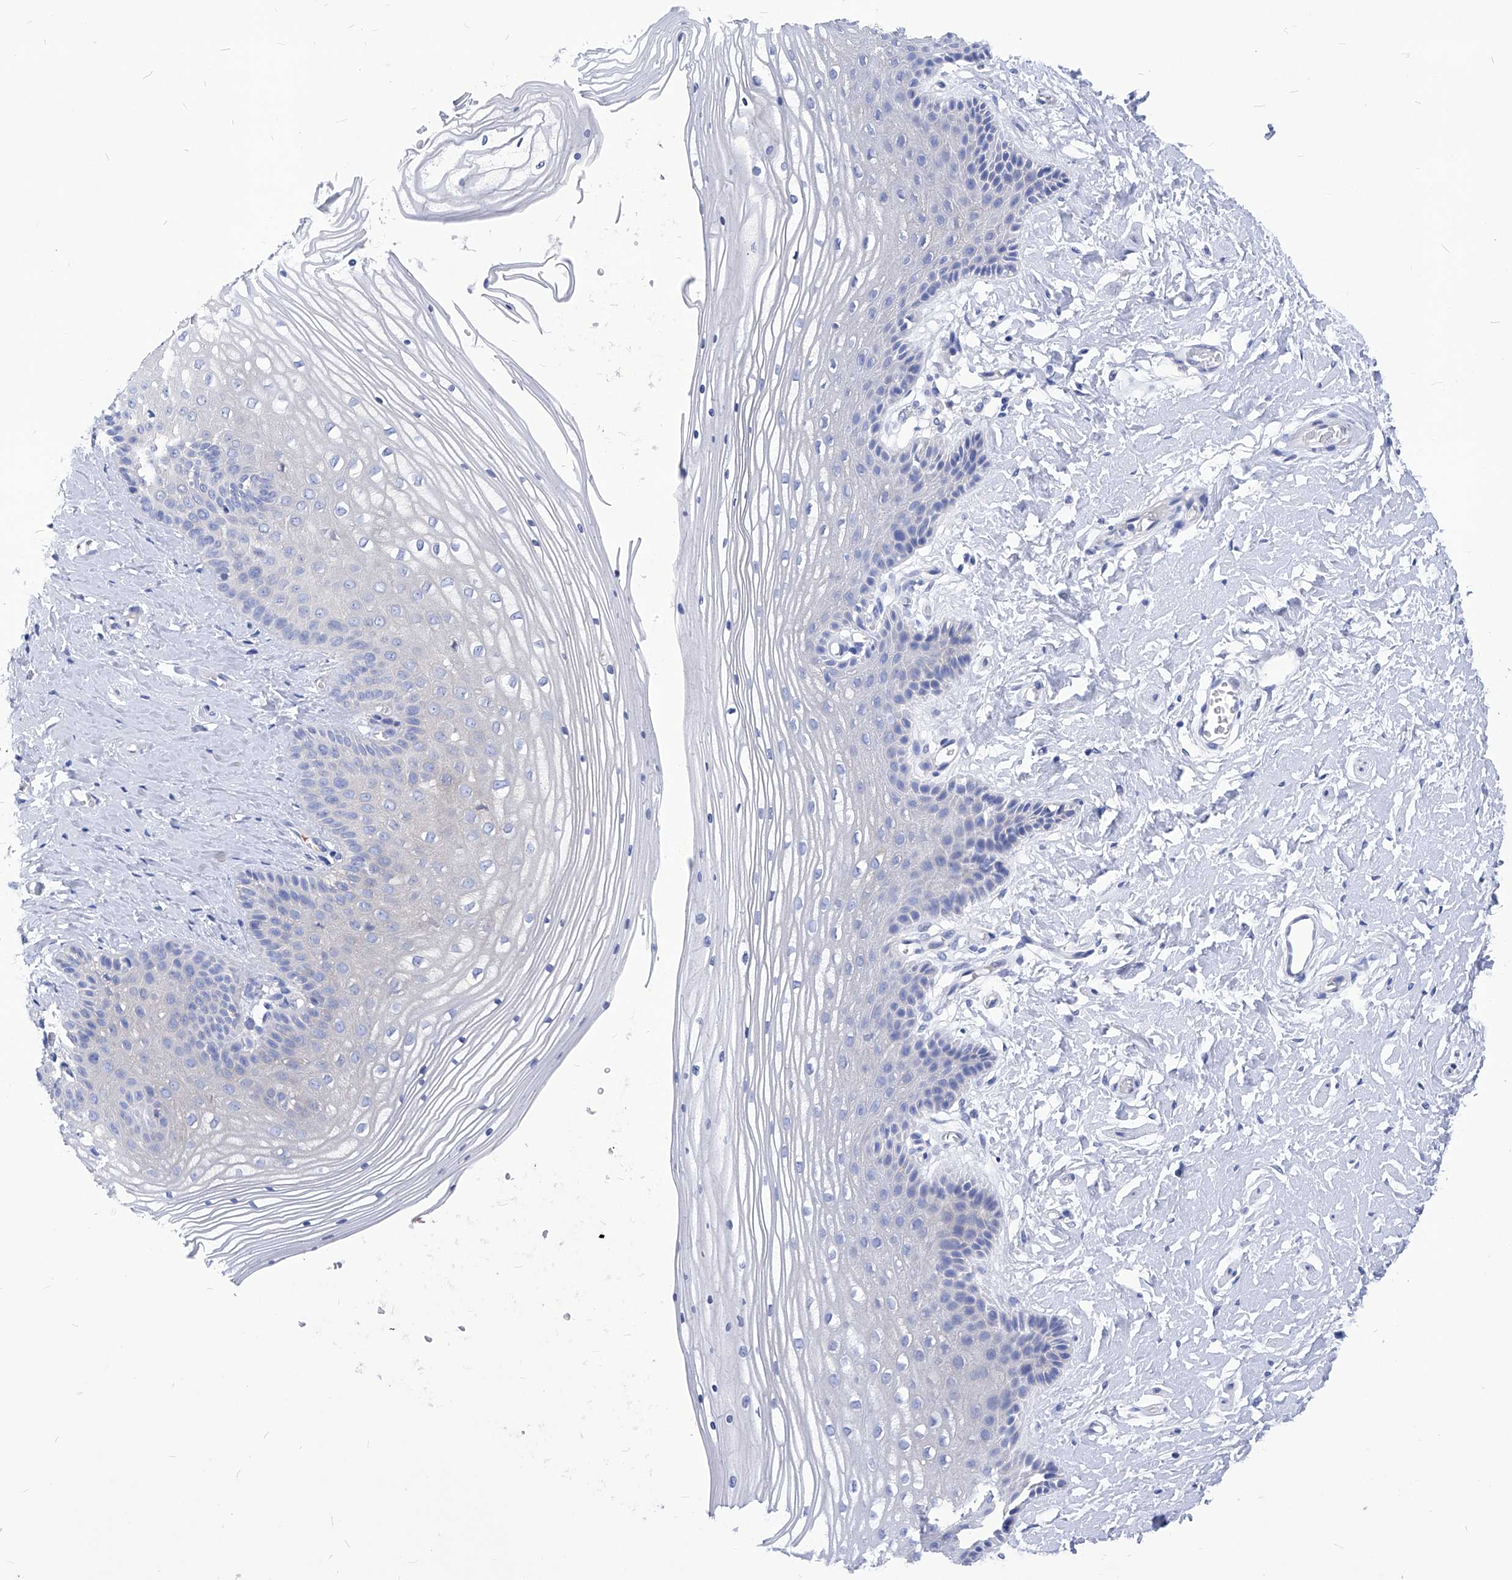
{"staining": {"intensity": "negative", "quantity": "none", "location": "none"}, "tissue": "vagina", "cell_type": "Squamous epithelial cells", "image_type": "normal", "snomed": [{"axis": "morphology", "description": "Normal tissue, NOS"}, {"axis": "topography", "description": "Vagina"}, {"axis": "topography", "description": "Cervix"}], "caption": "This is a micrograph of immunohistochemistry (IHC) staining of normal vagina, which shows no staining in squamous epithelial cells.", "gene": "XPNPEP1", "patient": {"sex": "female", "age": 40}}